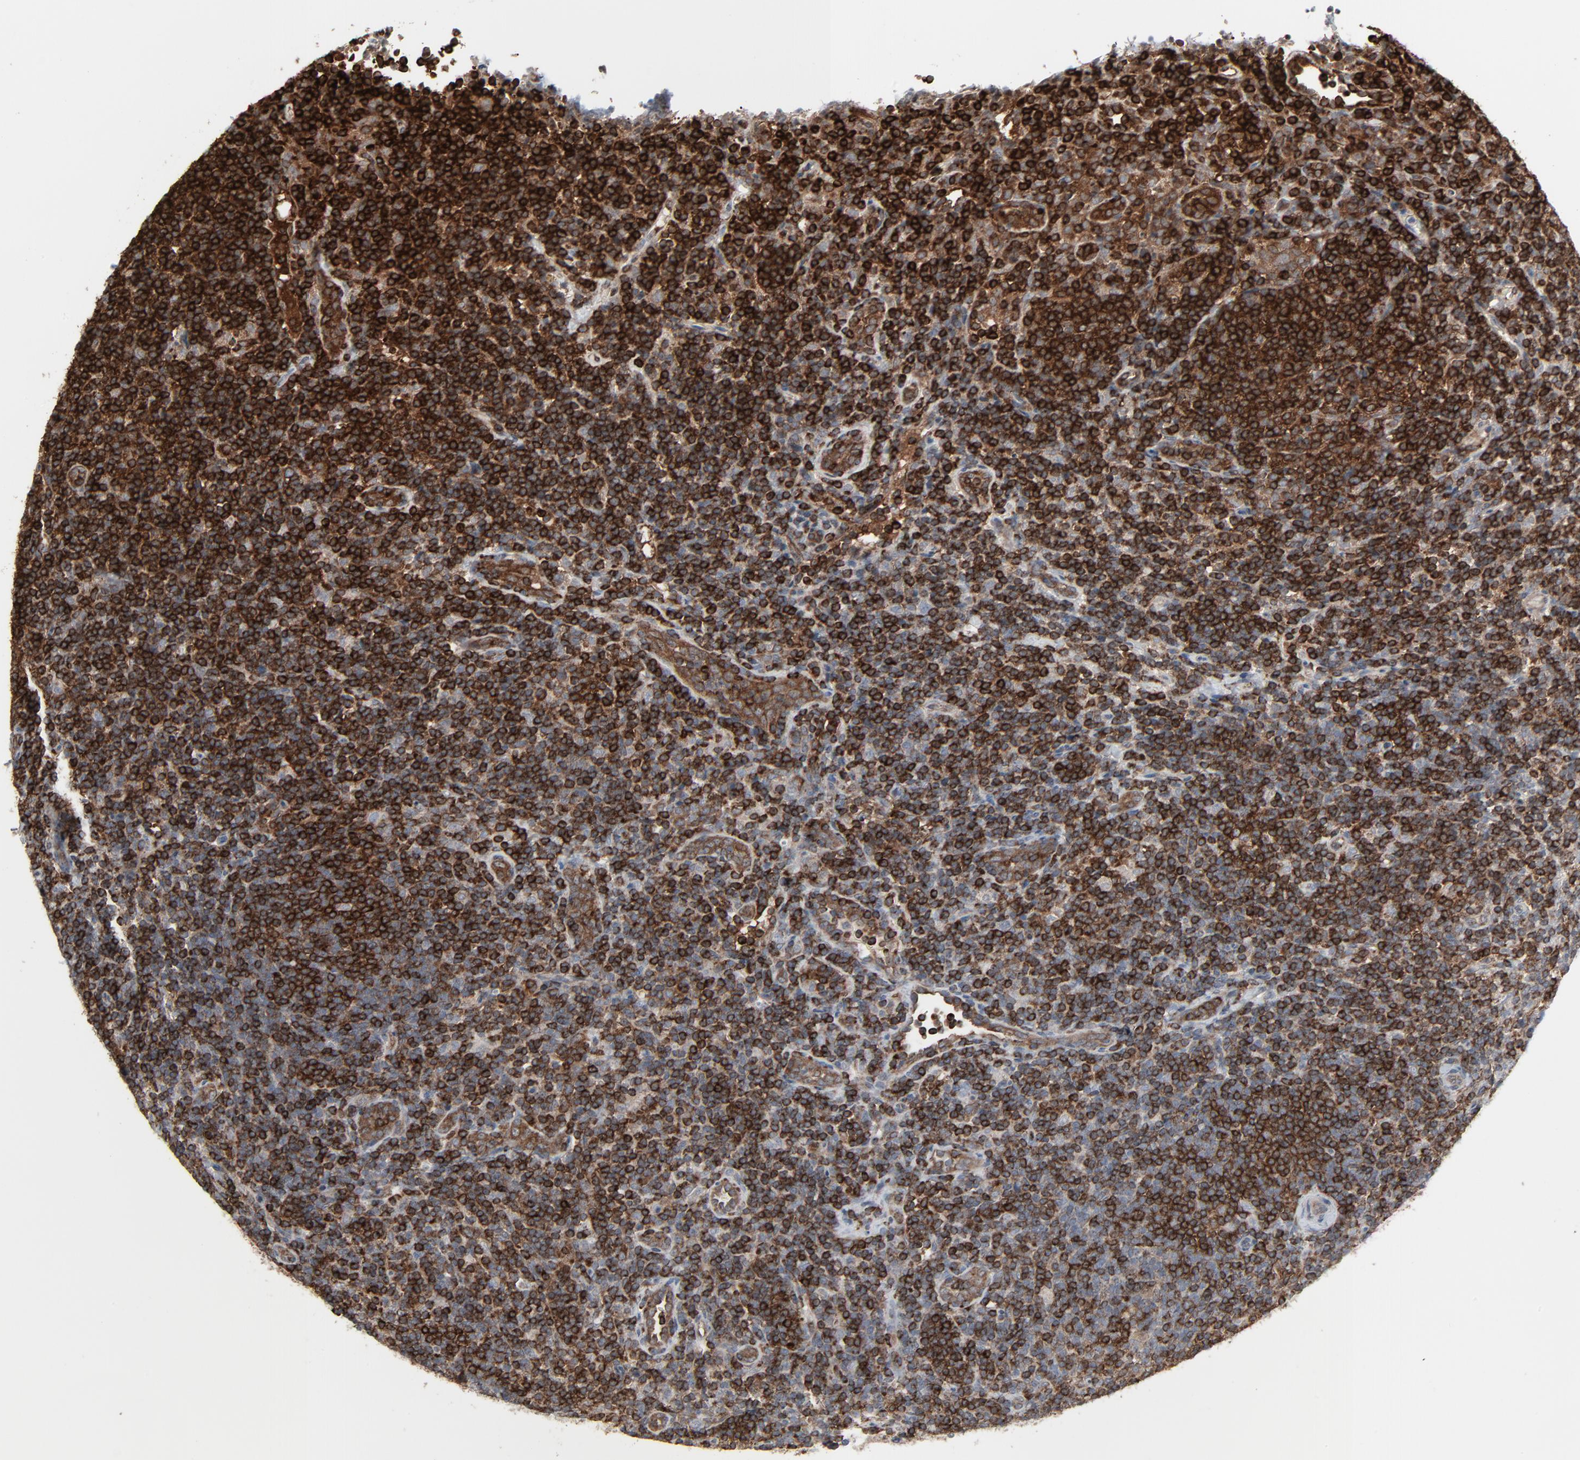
{"staining": {"intensity": "strong", "quantity": ">75%", "location": "cytoplasmic/membranous"}, "tissue": "lymphoma", "cell_type": "Tumor cells", "image_type": "cancer", "snomed": [{"axis": "morphology", "description": "Malignant lymphoma, non-Hodgkin's type, Low grade"}, {"axis": "topography", "description": "Lymph node"}], "caption": "This is a histology image of immunohistochemistry staining of lymphoma, which shows strong positivity in the cytoplasmic/membranous of tumor cells.", "gene": "OPTN", "patient": {"sex": "female", "age": 76}}